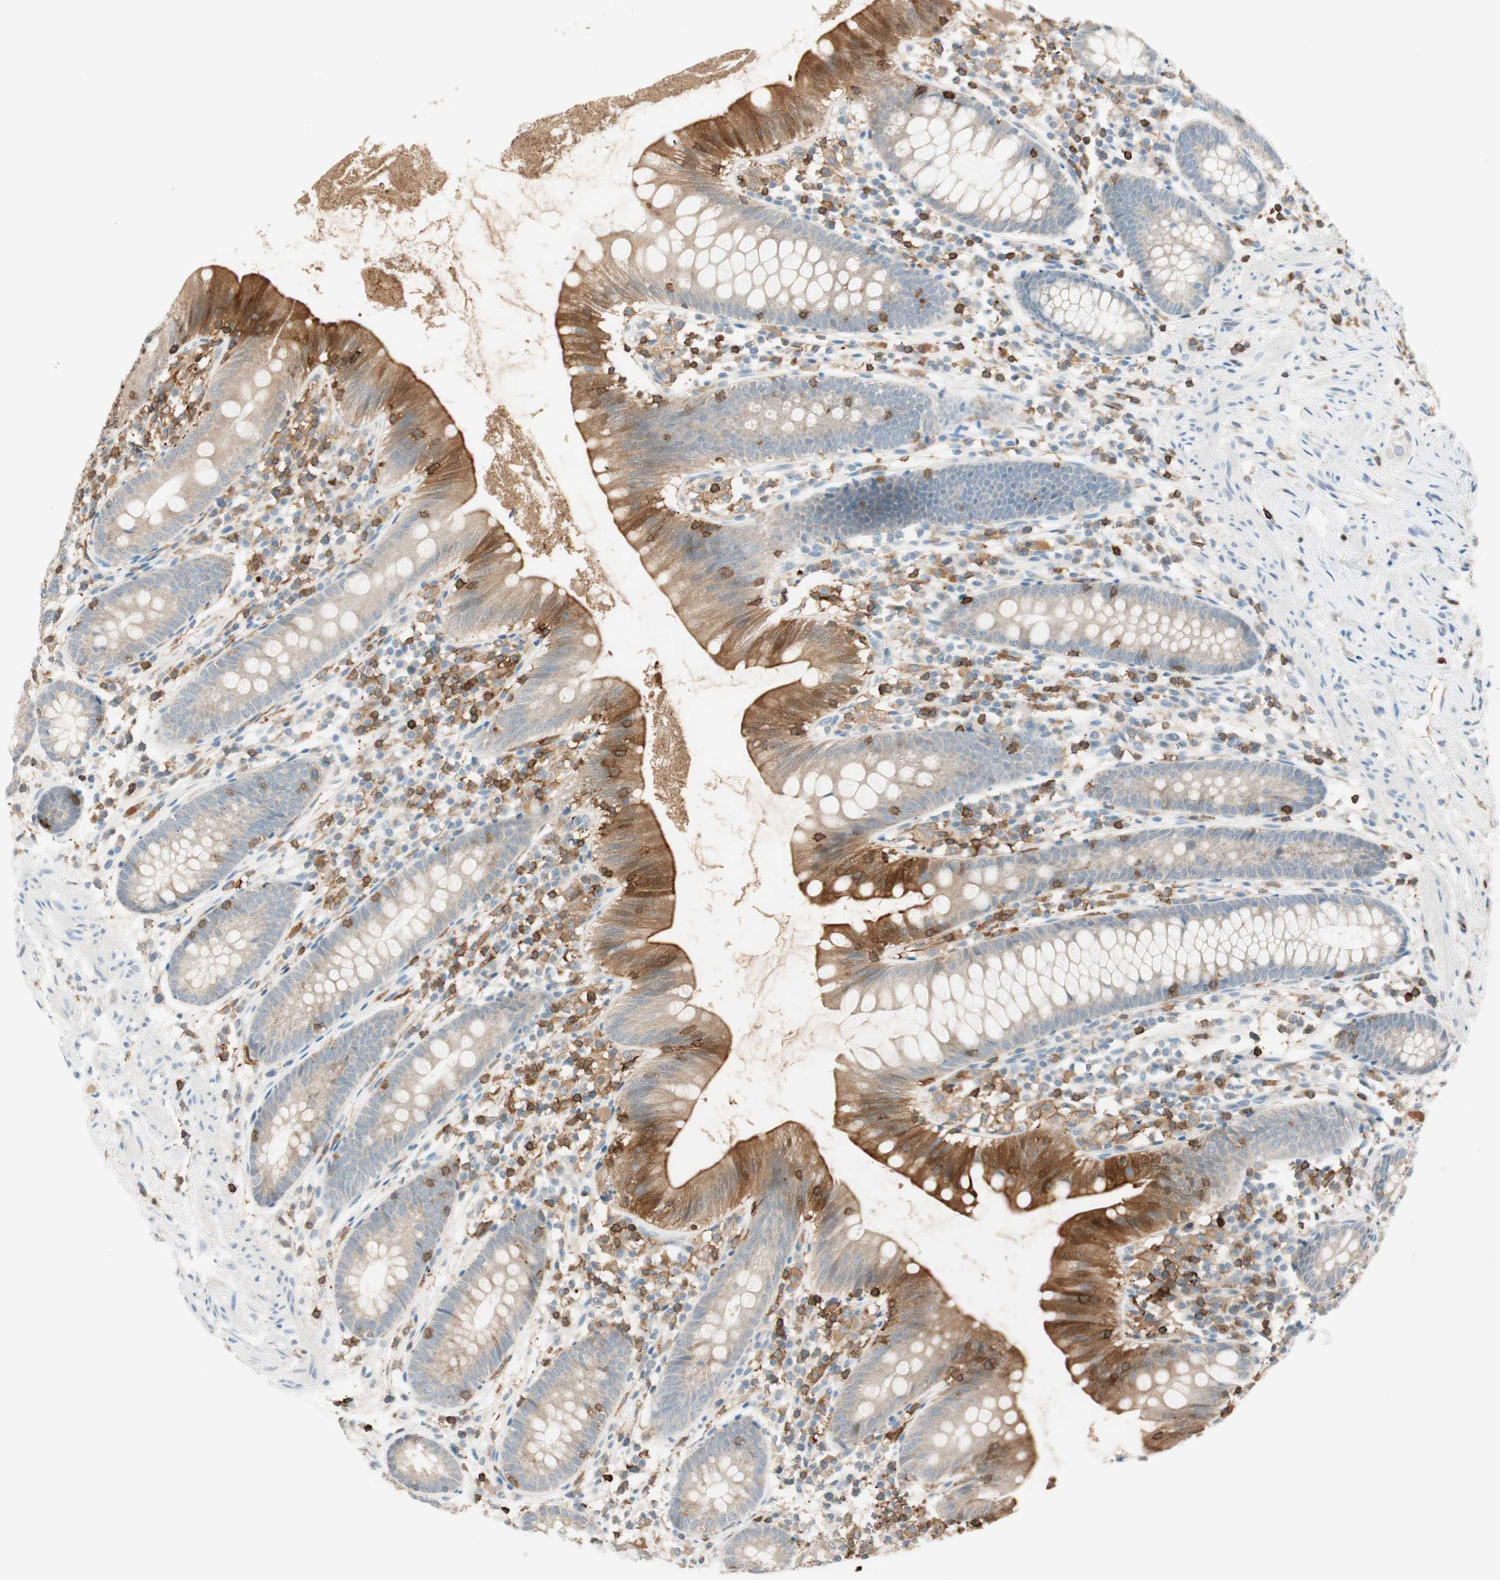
{"staining": {"intensity": "strong", "quantity": ">75%", "location": "cytoplasmic/membranous"}, "tissue": "appendix", "cell_type": "Glandular cells", "image_type": "normal", "snomed": [{"axis": "morphology", "description": "Normal tissue, NOS"}, {"axis": "topography", "description": "Appendix"}], "caption": "A high amount of strong cytoplasmic/membranous positivity is appreciated in approximately >75% of glandular cells in benign appendix. (DAB IHC, brown staining for protein, blue staining for nuclei).", "gene": "HPGD", "patient": {"sex": "male", "age": 52}}